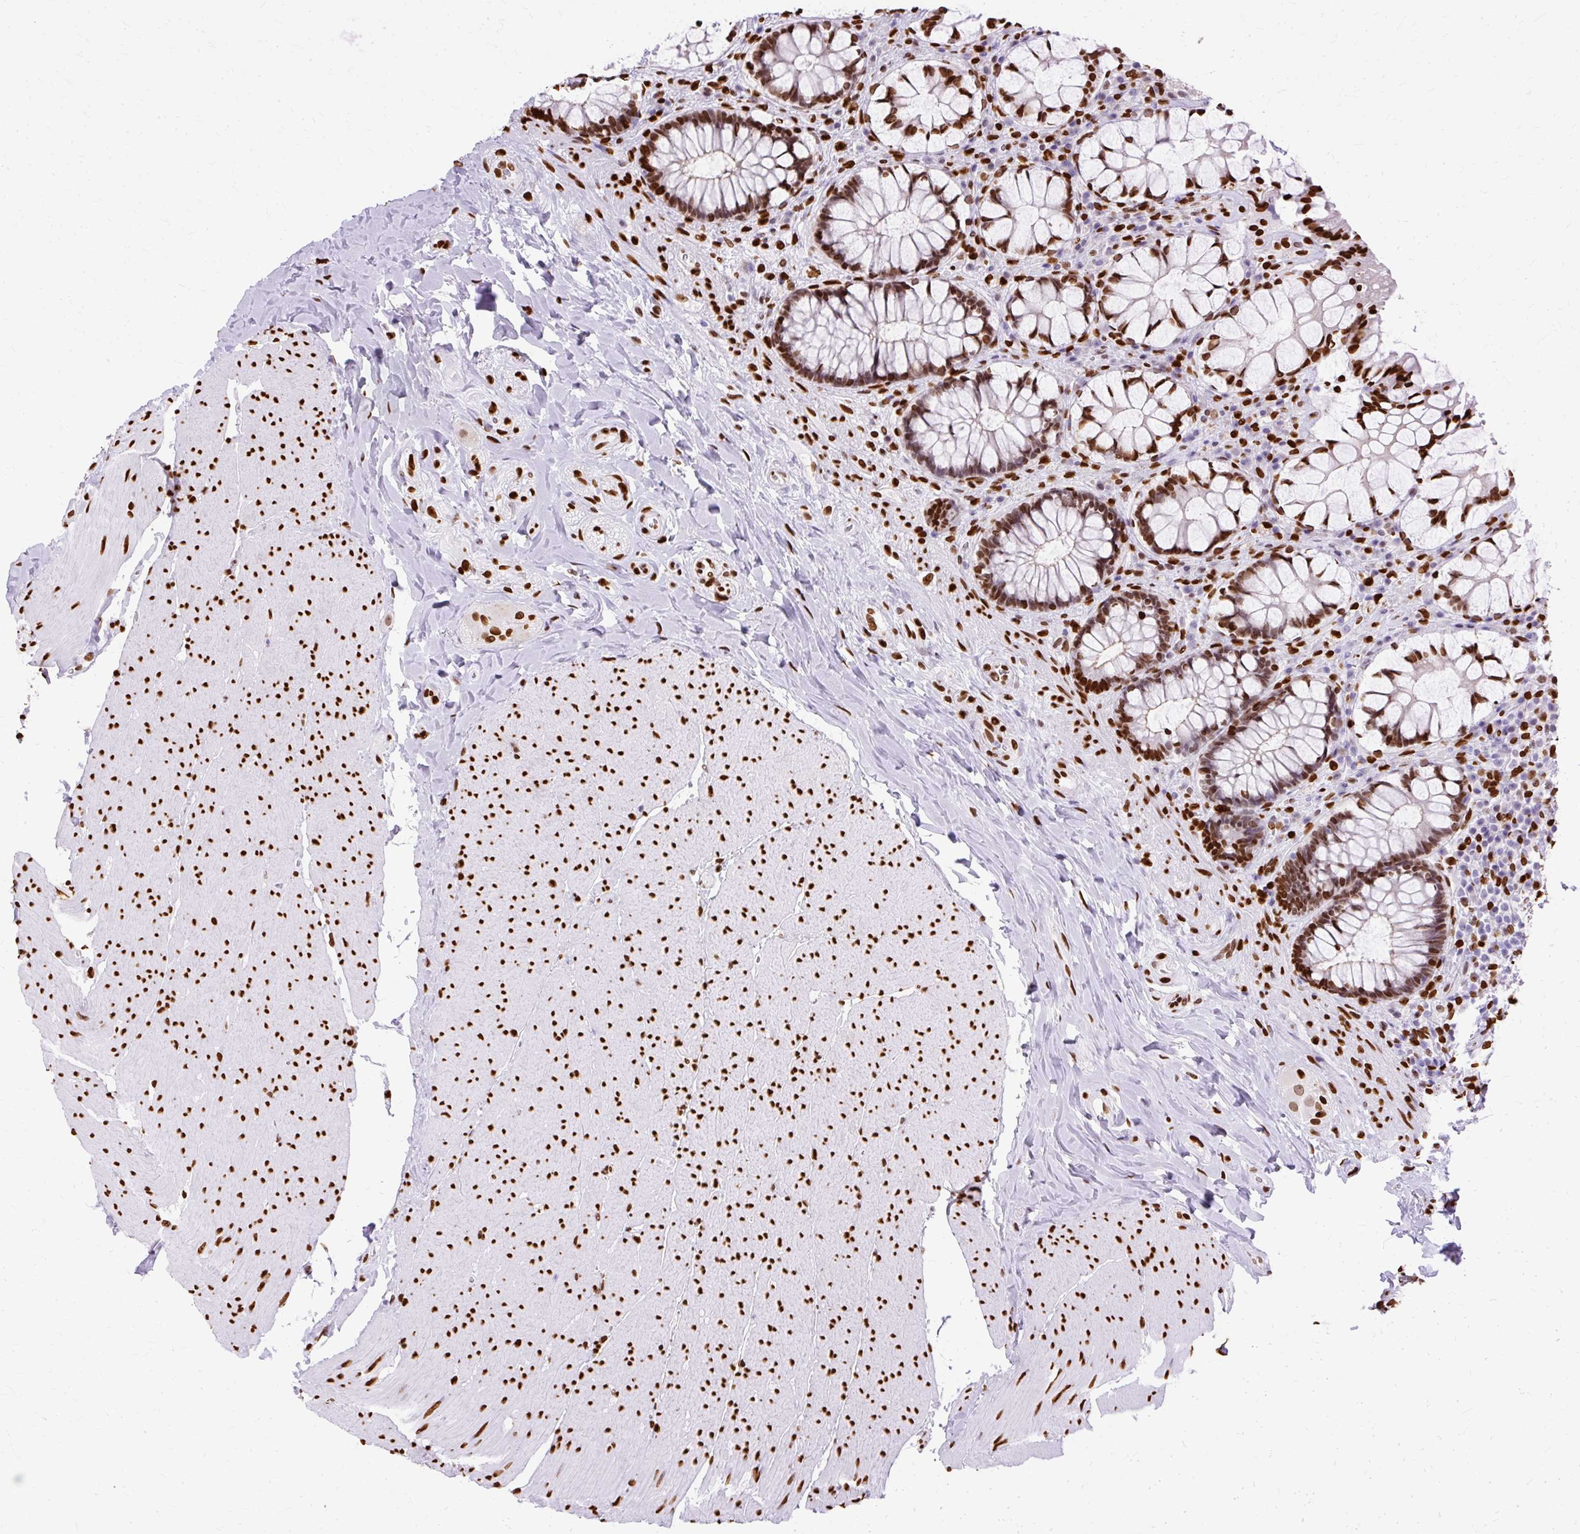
{"staining": {"intensity": "strong", "quantity": ">75%", "location": "nuclear"}, "tissue": "rectum", "cell_type": "Glandular cells", "image_type": "normal", "snomed": [{"axis": "morphology", "description": "Normal tissue, NOS"}, {"axis": "topography", "description": "Rectum"}], "caption": "Immunohistochemistry (IHC) photomicrograph of normal rectum stained for a protein (brown), which displays high levels of strong nuclear staining in about >75% of glandular cells.", "gene": "TMEM184C", "patient": {"sex": "female", "age": 58}}